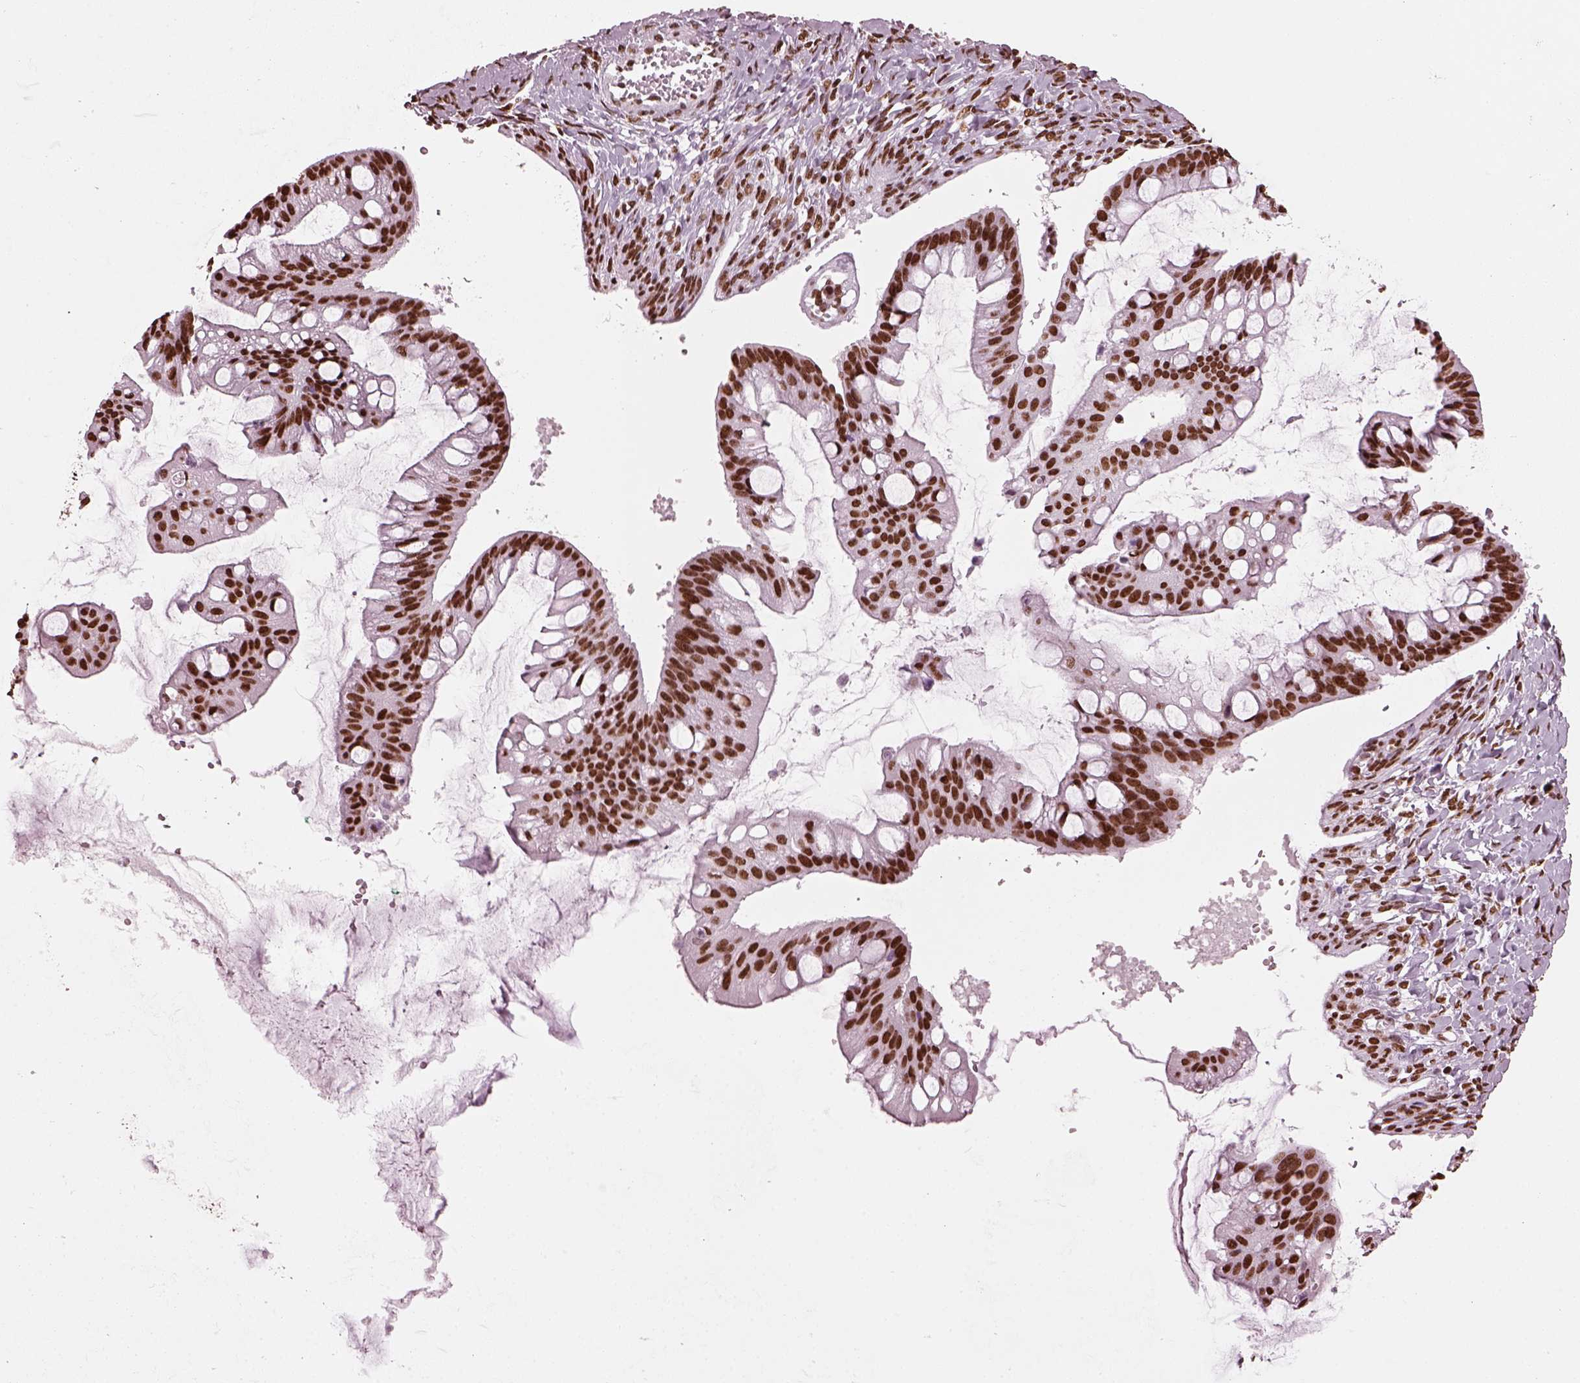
{"staining": {"intensity": "strong", "quantity": ">75%", "location": "nuclear"}, "tissue": "ovarian cancer", "cell_type": "Tumor cells", "image_type": "cancer", "snomed": [{"axis": "morphology", "description": "Cystadenocarcinoma, mucinous, NOS"}, {"axis": "topography", "description": "Ovary"}], "caption": "Strong nuclear staining for a protein is present in about >75% of tumor cells of ovarian cancer using immunohistochemistry (IHC).", "gene": "CBFA2T3", "patient": {"sex": "female", "age": 73}}